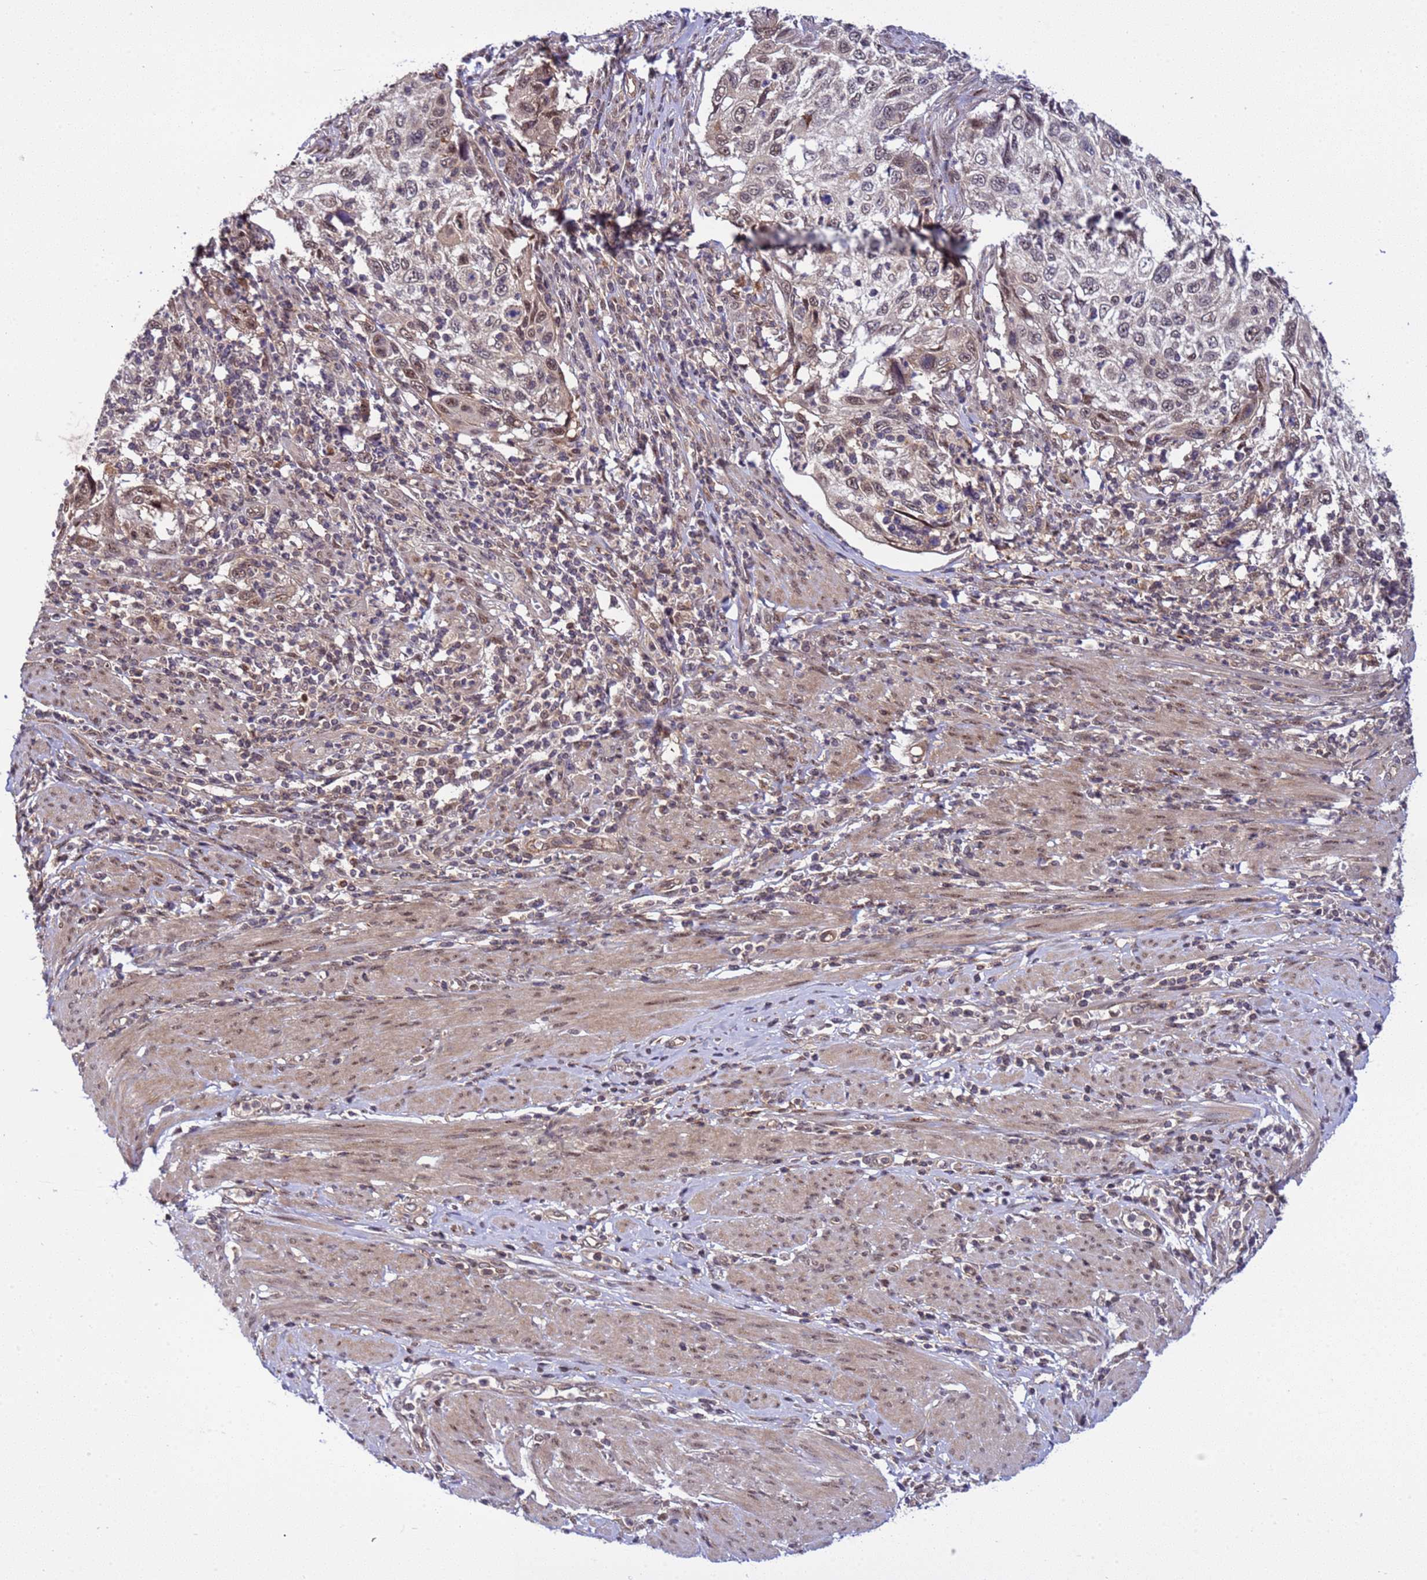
{"staining": {"intensity": "weak", "quantity": ">75%", "location": "nuclear"}, "tissue": "cervical cancer", "cell_type": "Tumor cells", "image_type": "cancer", "snomed": [{"axis": "morphology", "description": "Squamous cell carcinoma, NOS"}, {"axis": "topography", "description": "Cervix"}], "caption": "Tumor cells display weak nuclear expression in approximately >75% of cells in cervical cancer (squamous cell carcinoma).", "gene": "GEN1", "patient": {"sex": "female", "age": 70}}